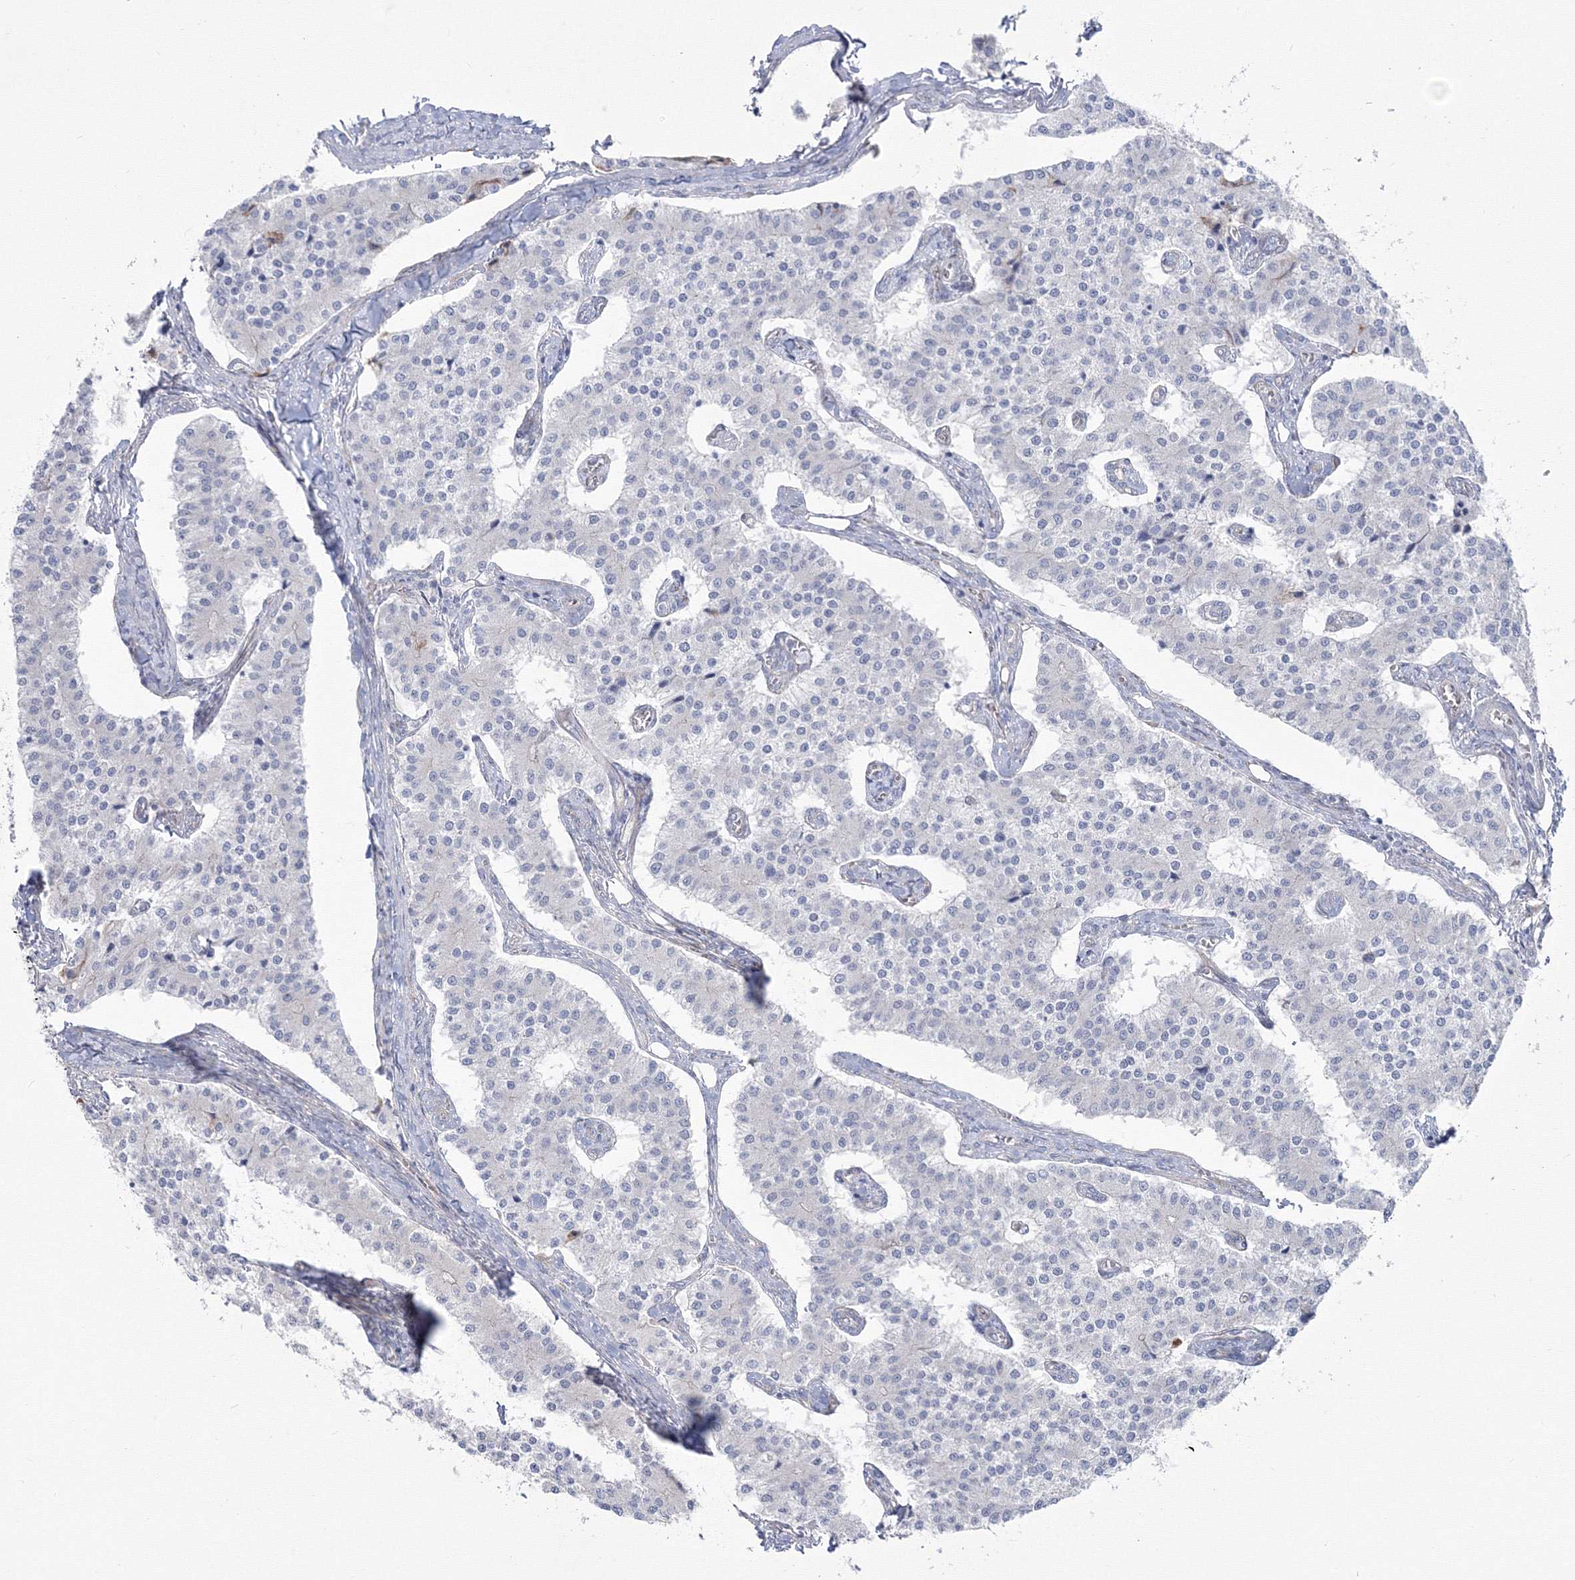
{"staining": {"intensity": "negative", "quantity": "none", "location": "none"}, "tissue": "carcinoid", "cell_type": "Tumor cells", "image_type": "cancer", "snomed": [{"axis": "morphology", "description": "Carcinoid, malignant, NOS"}, {"axis": "topography", "description": "Colon"}], "caption": "DAB immunohistochemical staining of human carcinoid (malignant) exhibits no significant positivity in tumor cells. The staining is performed using DAB brown chromogen with nuclei counter-stained in using hematoxylin.", "gene": "HYAL2", "patient": {"sex": "female", "age": 52}}